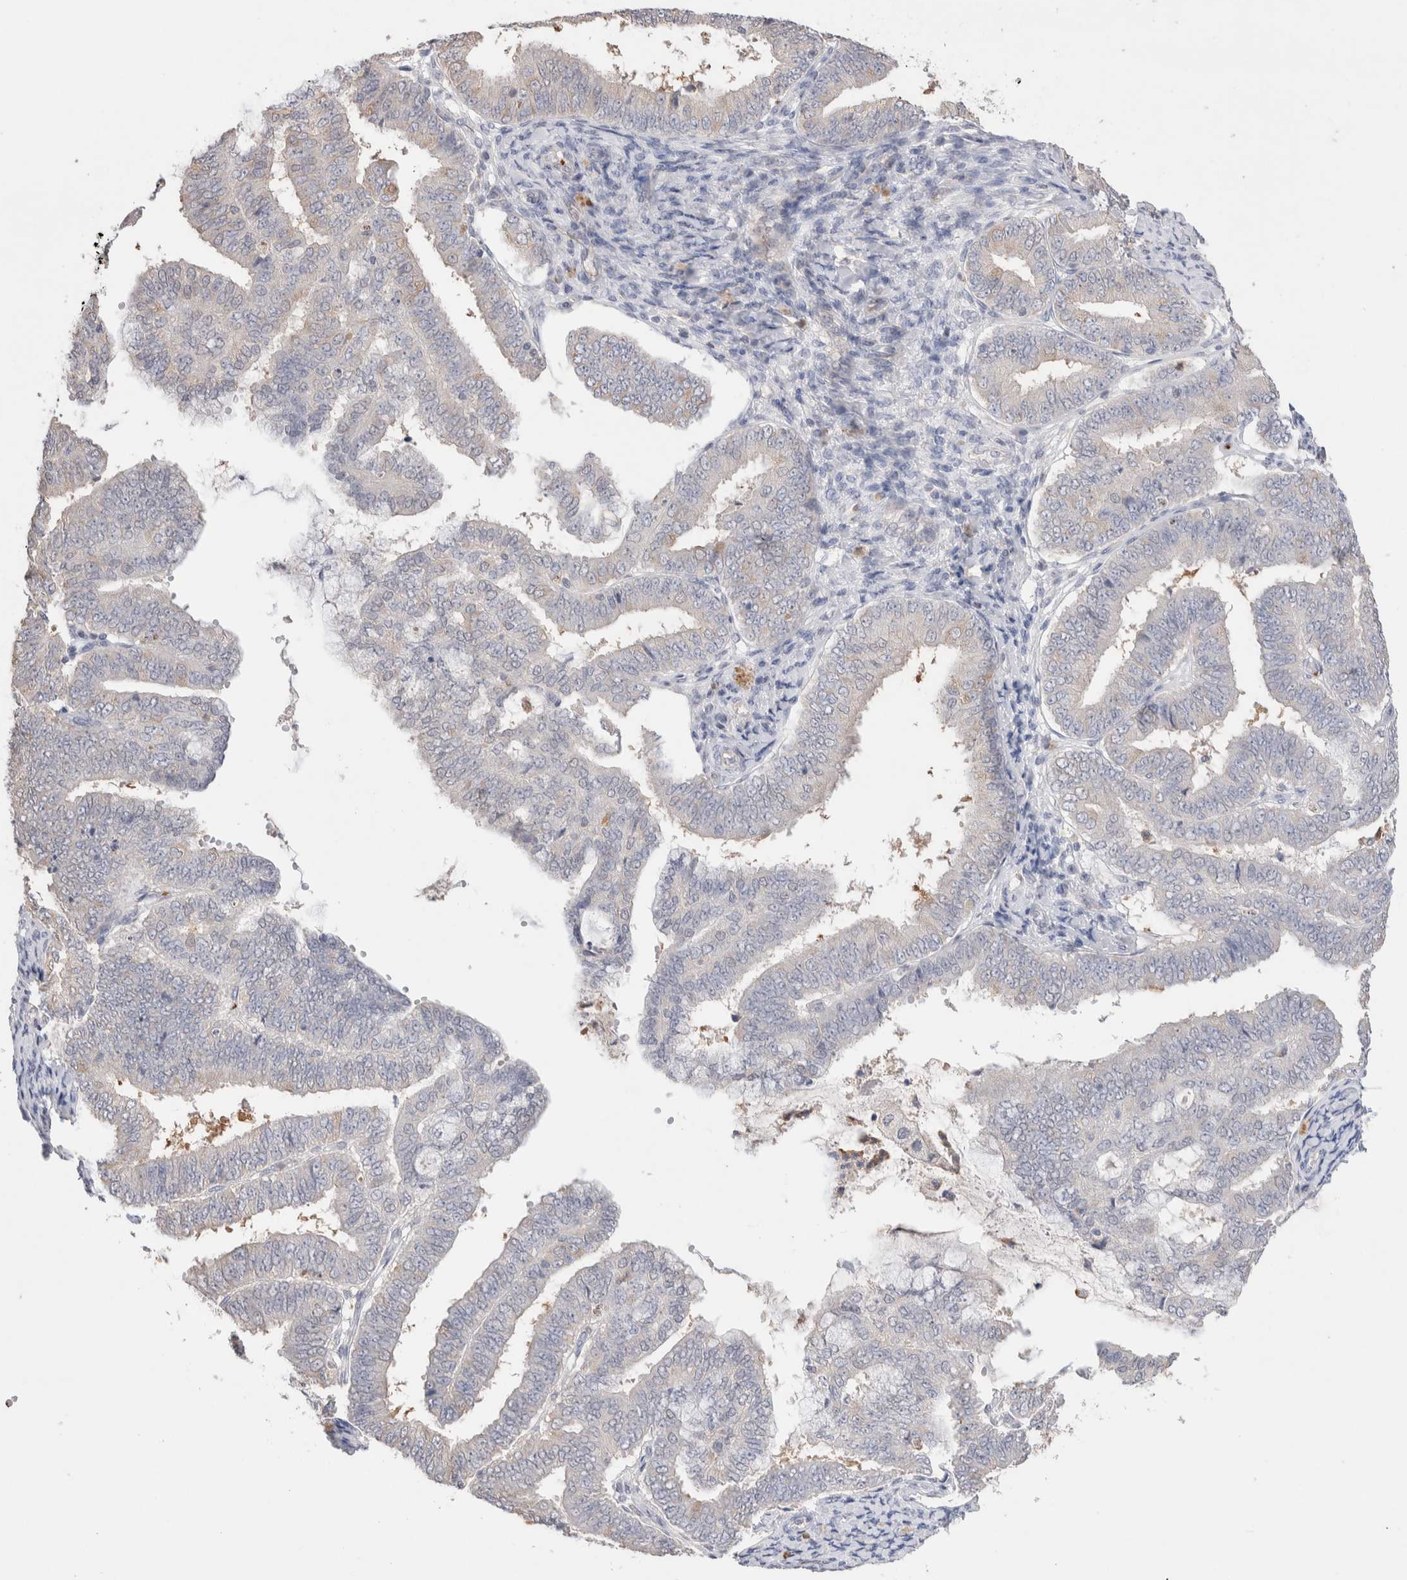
{"staining": {"intensity": "negative", "quantity": "none", "location": "none"}, "tissue": "endometrial cancer", "cell_type": "Tumor cells", "image_type": "cancer", "snomed": [{"axis": "morphology", "description": "Adenocarcinoma, NOS"}, {"axis": "topography", "description": "Endometrium"}], "caption": "A high-resolution micrograph shows immunohistochemistry staining of endometrial cancer, which exhibits no significant positivity in tumor cells.", "gene": "FFAR2", "patient": {"sex": "female", "age": 63}}